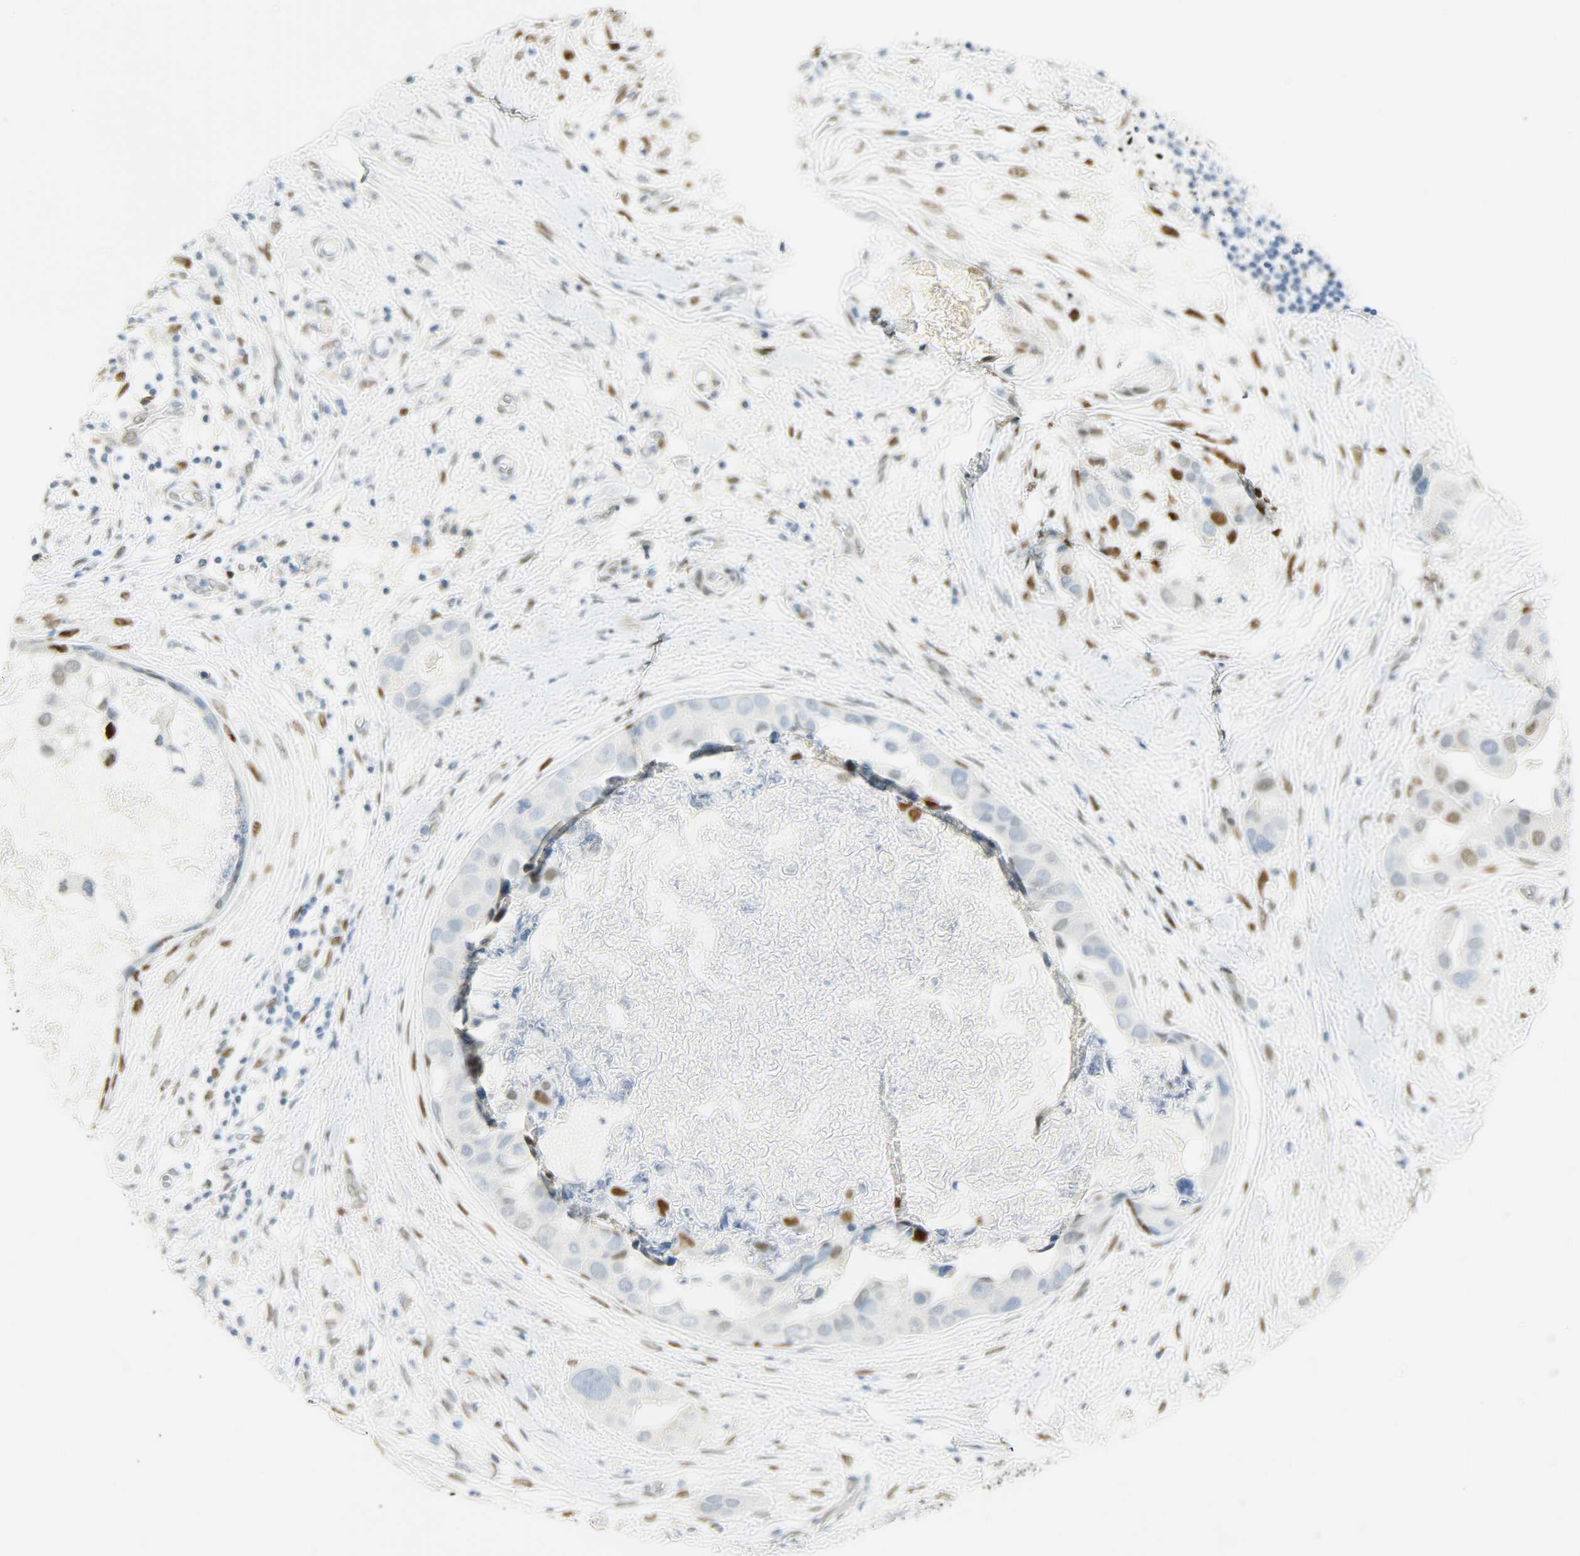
{"staining": {"intensity": "weak", "quantity": "<25%", "location": "nuclear"}, "tissue": "breast cancer", "cell_type": "Tumor cells", "image_type": "cancer", "snomed": [{"axis": "morphology", "description": "Duct carcinoma"}, {"axis": "topography", "description": "Breast"}], "caption": "This is an immunohistochemistry micrograph of breast invasive ductal carcinoma. There is no staining in tumor cells.", "gene": "JUNB", "patient": {"sex": "female", "age": 40}}